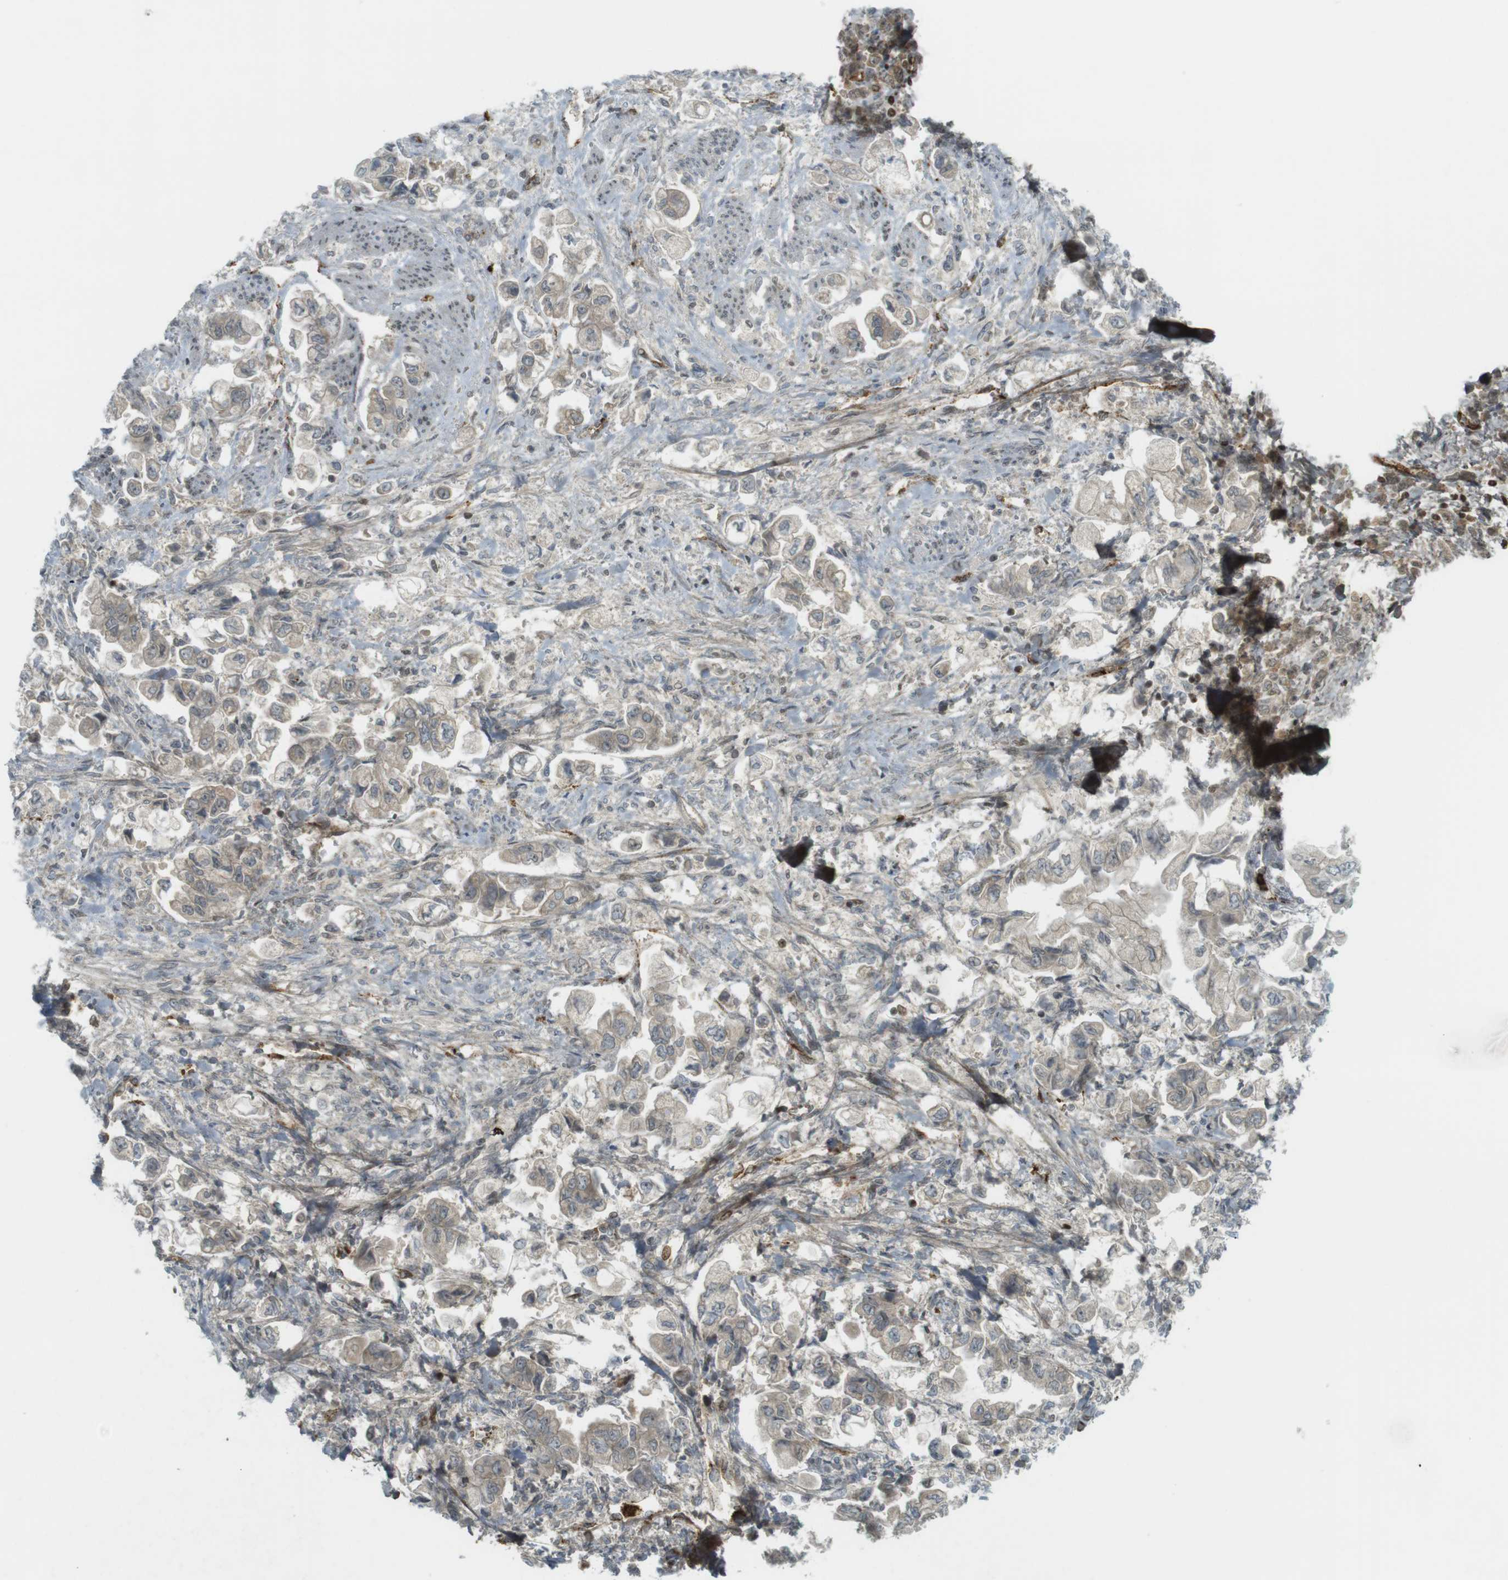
{"staining": {"intensity": "weak", "quantity": "25%-75%", "location": "cytoplasmic/membranous"}, "tissue": "stomach cancer", "cell_type": "Tumor cells", "image_type": "cancer", "snomed": [{"axis": "morphology", "description": "Normal tissue, NOS"}, {"axis": "morphology", "description": "Adenocarcinoma, NOS"}, {"axis": "topography", "description": "Stomach"}], "caption": "A low amount of weak cytoplasmic/membranous expression is appreciated in about 25%-75% of tumor cells in stomach cancer tissue.", "gene": "PPP1R13B", "patient": {"sex": "male", "age": 62}}